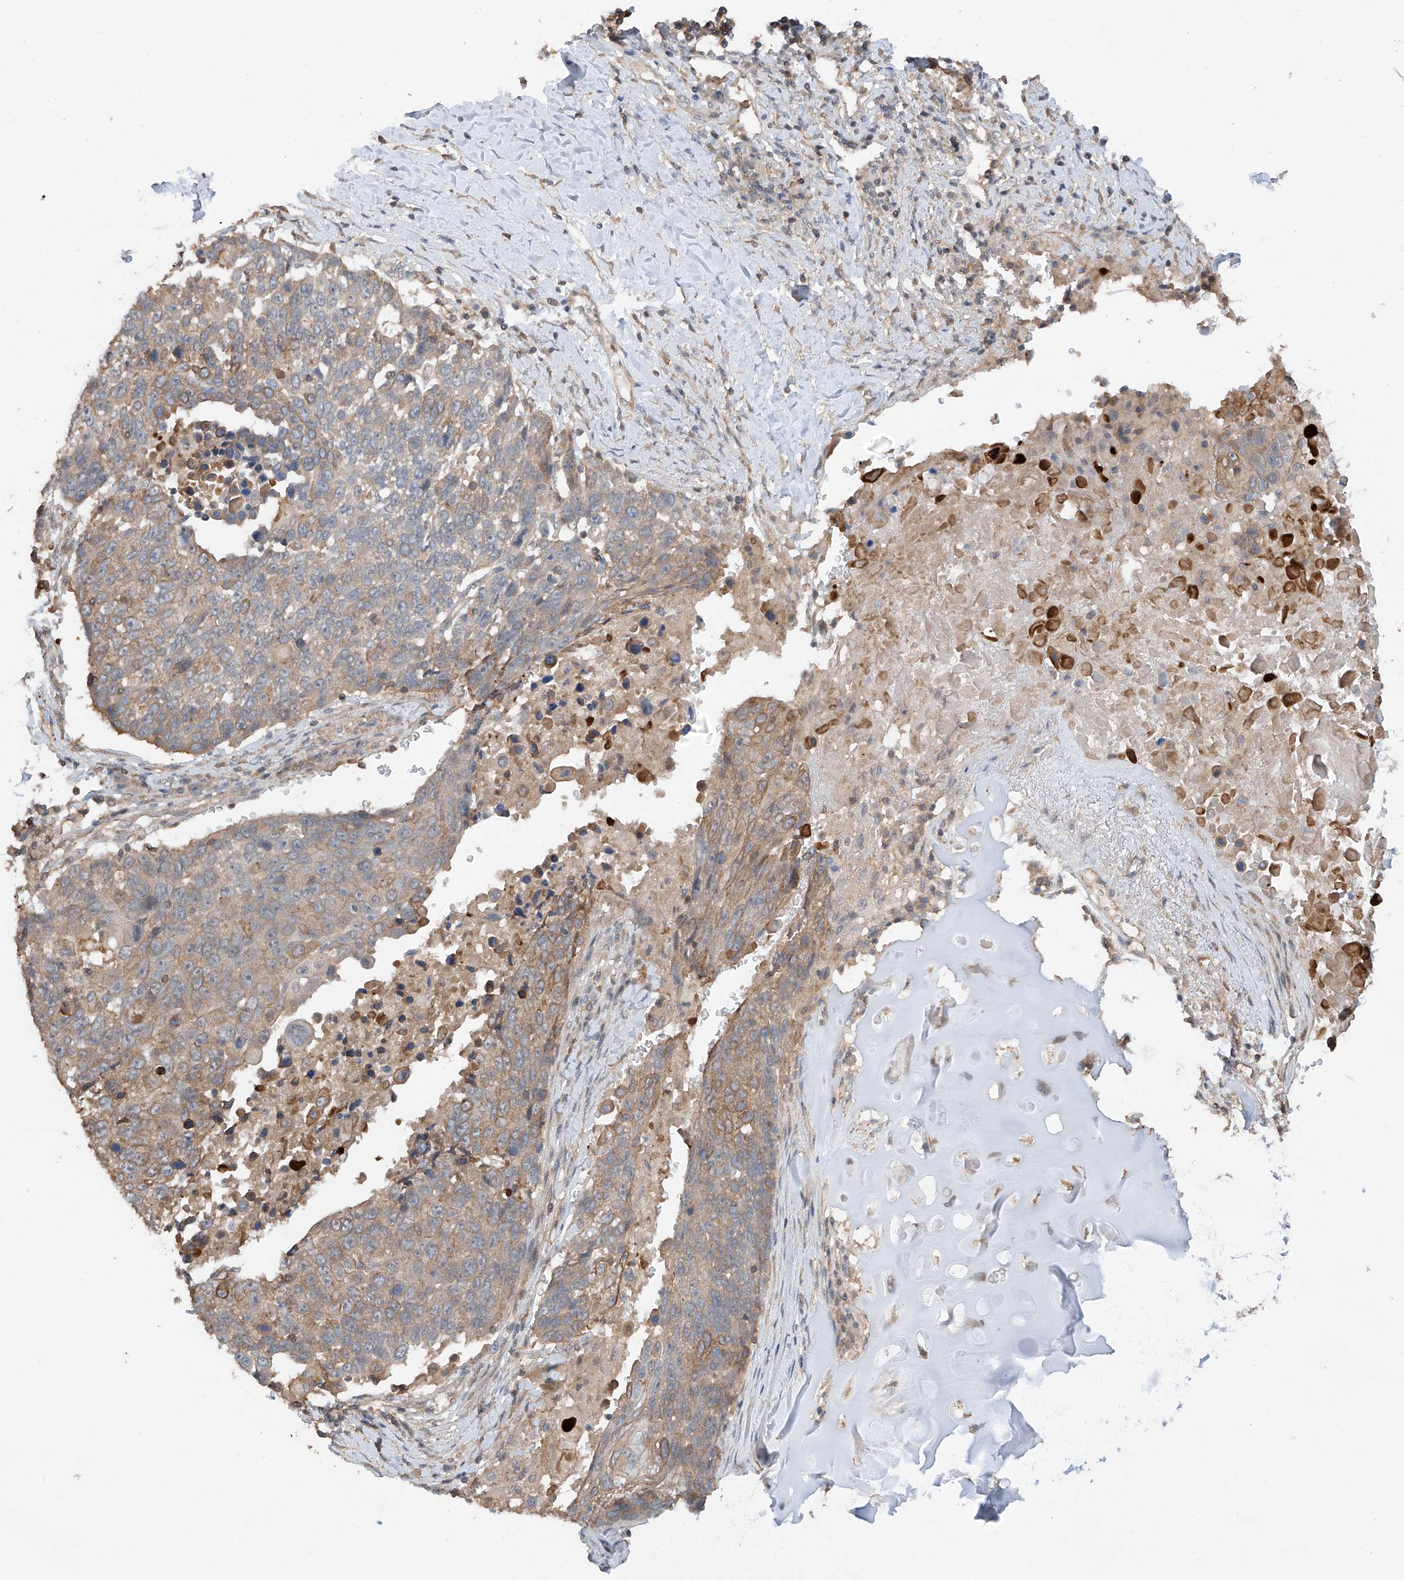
{"staining": {"intensity": "weak", "quantity": "25%-75%", "location": "cytoplasmic/membranous"}, "tissue": "lung cancer", "cell_type": "Tumor cells", "image_type": "cancer", "snomed": [{"axis": "morphology", "description": "Squamous cell carcinoma, NOS"}, {"axis": "topography", "description": "Lung"}], "caption": "Human lung cancer stained with a protein marker displays weak staining in tumor cells.", "gene": "RPAIN", "patient": {"sex": "male", "age": 66}}